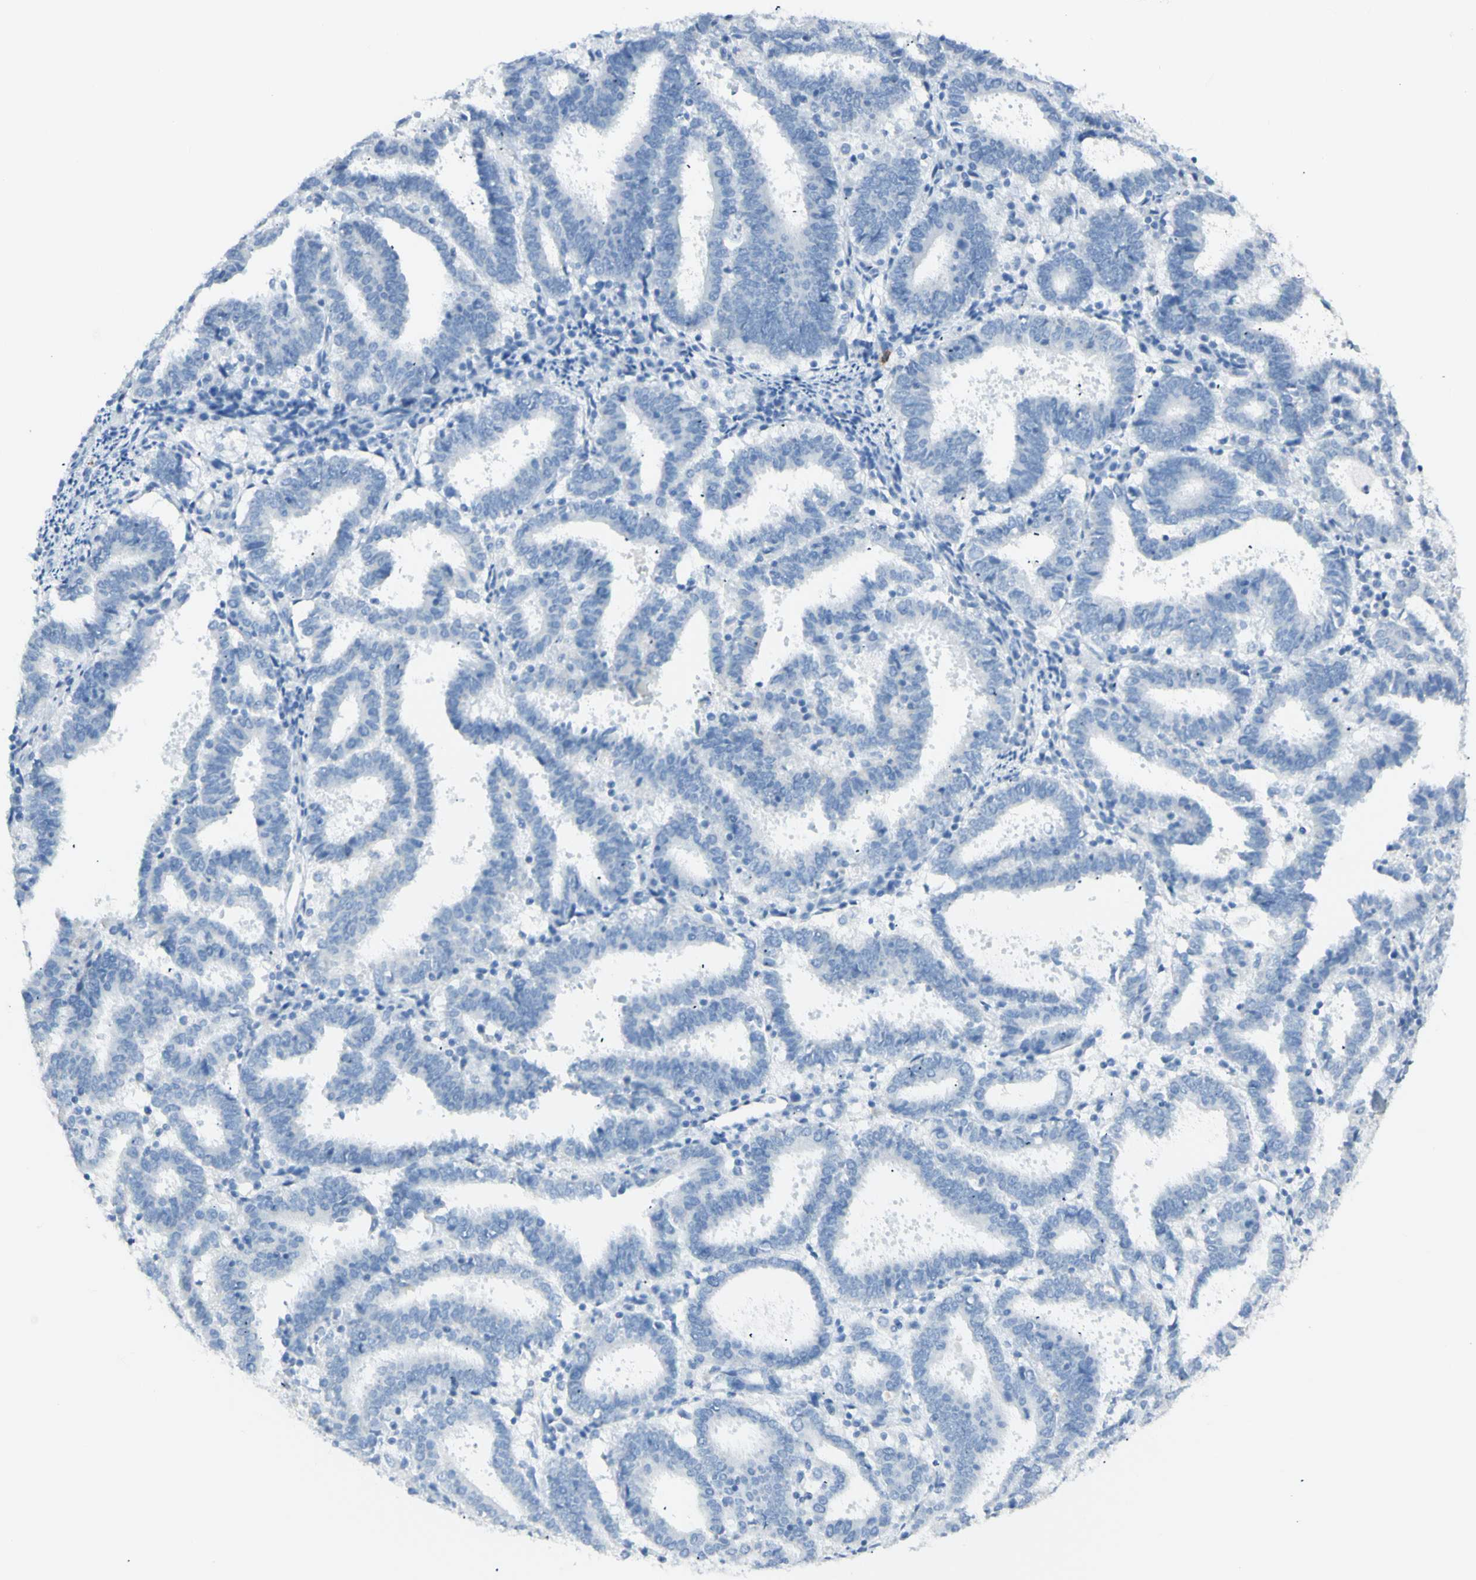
{"staining": {"intensity": "negative", "quantity": "none", "location": "none"}, "tissue": "endometrial cancer", "cell_type": "Tumor cells", "image_type": "cancer", "snomed": [{"axis": "morphology", "description": "Adenocarcinoma, NOS"}, {"axis": "topography", "description": "Uterus"}], "caption": "Tumor cells are negative for protein expression in human endometrial cancer (adenocarcinoma). (DAB IHC with hematoxylin counter stain).", "gene": "LETM1", "patient": {"sex": "female", "age": 83}}